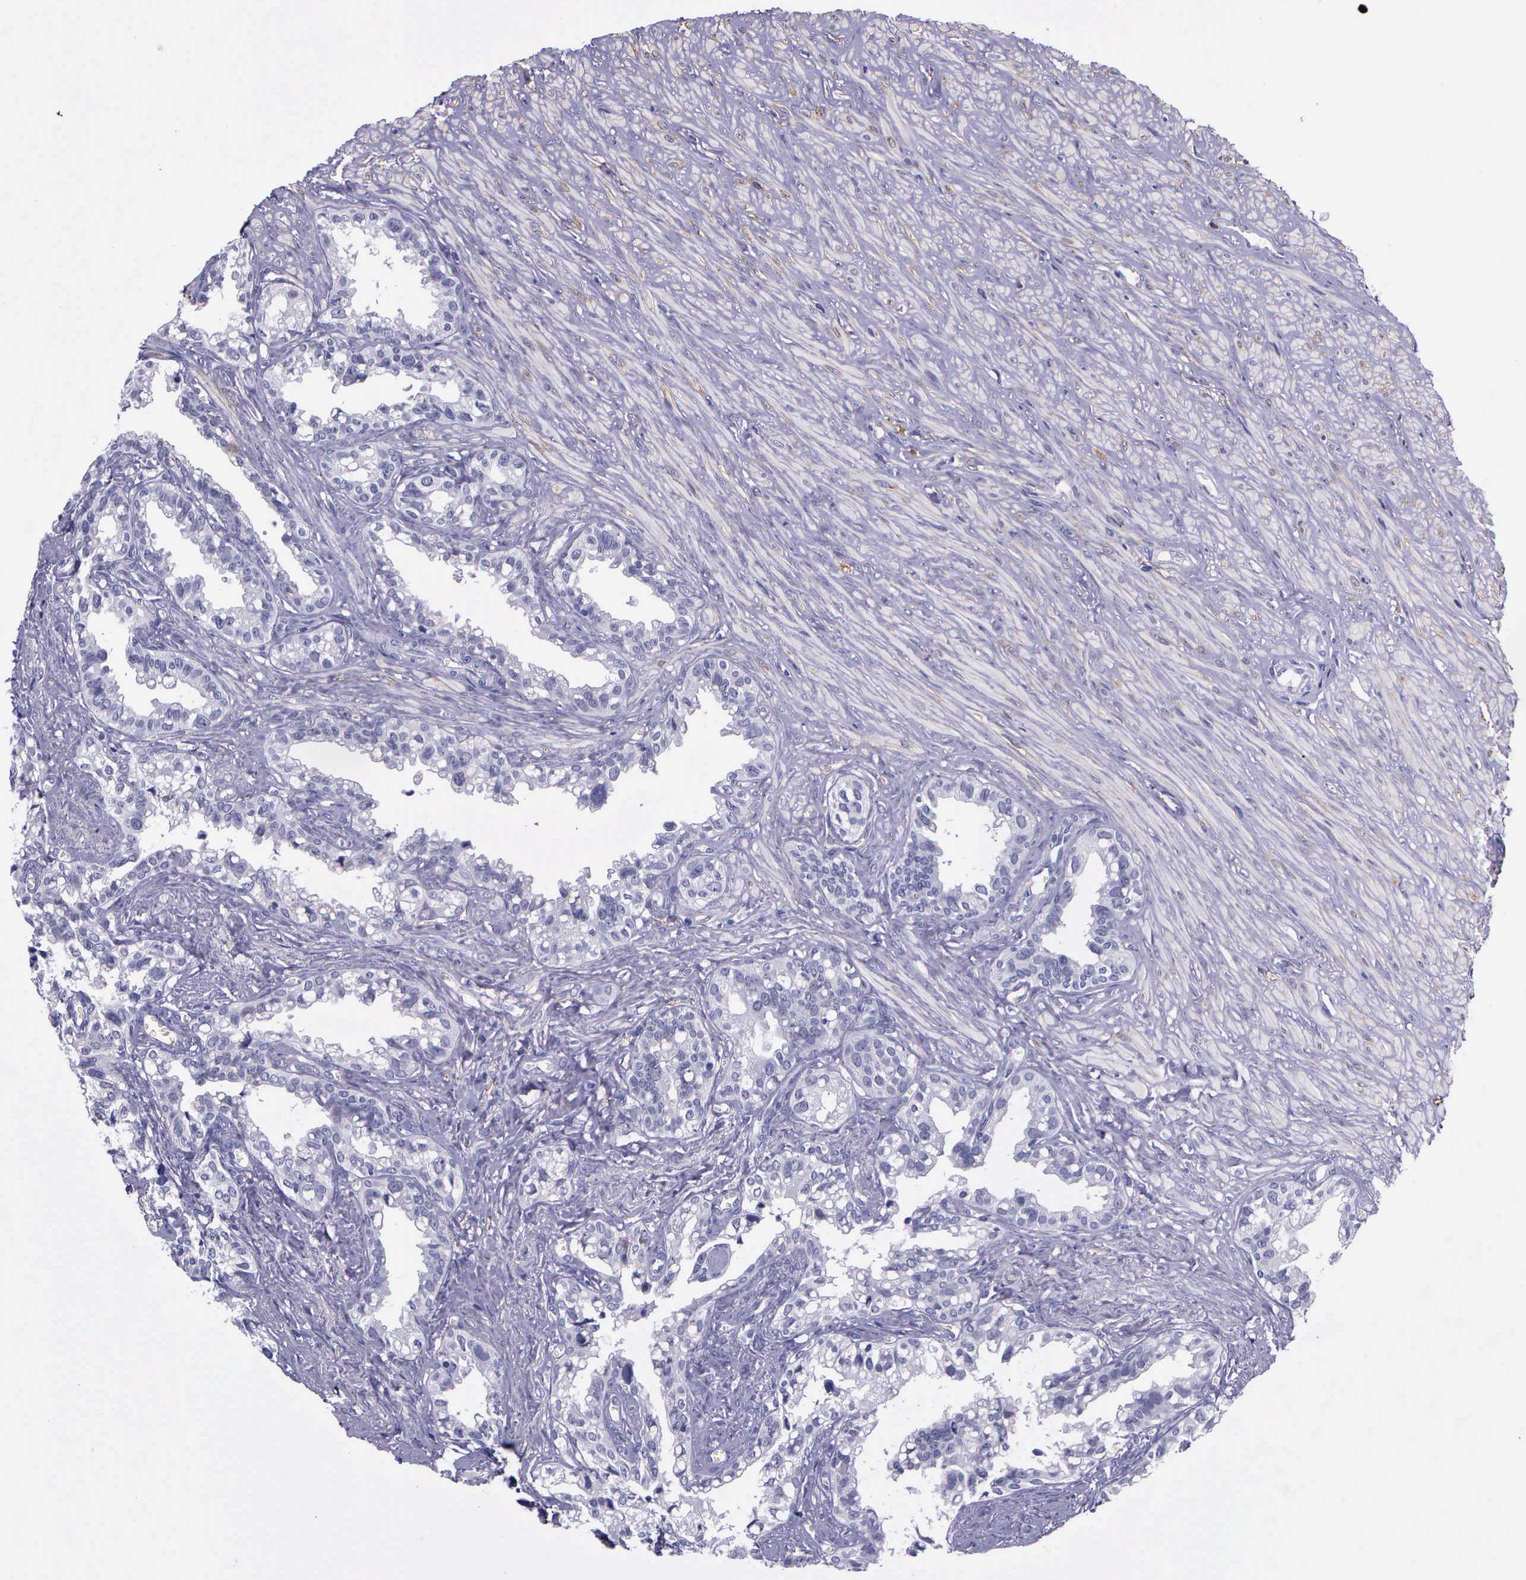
{"staining": {"intensity": "negative", "quantity": "none", "location": "none"}, "tissue": "seminal vesicle", "cell_type": "Glandular cells", "image_type": "normal", "snomed": [{"axis": "morphology", "description": "Normal tissue, NOS"}, {"axis": "topography", "description": "Seminal veicle"}], "caption": "IHC image of normal seminal vesicle: seminal vesicle stained with DAB (3,3'-diaminobenzidine) exhibits no significant protein staining in glandular cells.", "gene": "AHNAK2", "patient": {"sex": "male", "age": 60}}